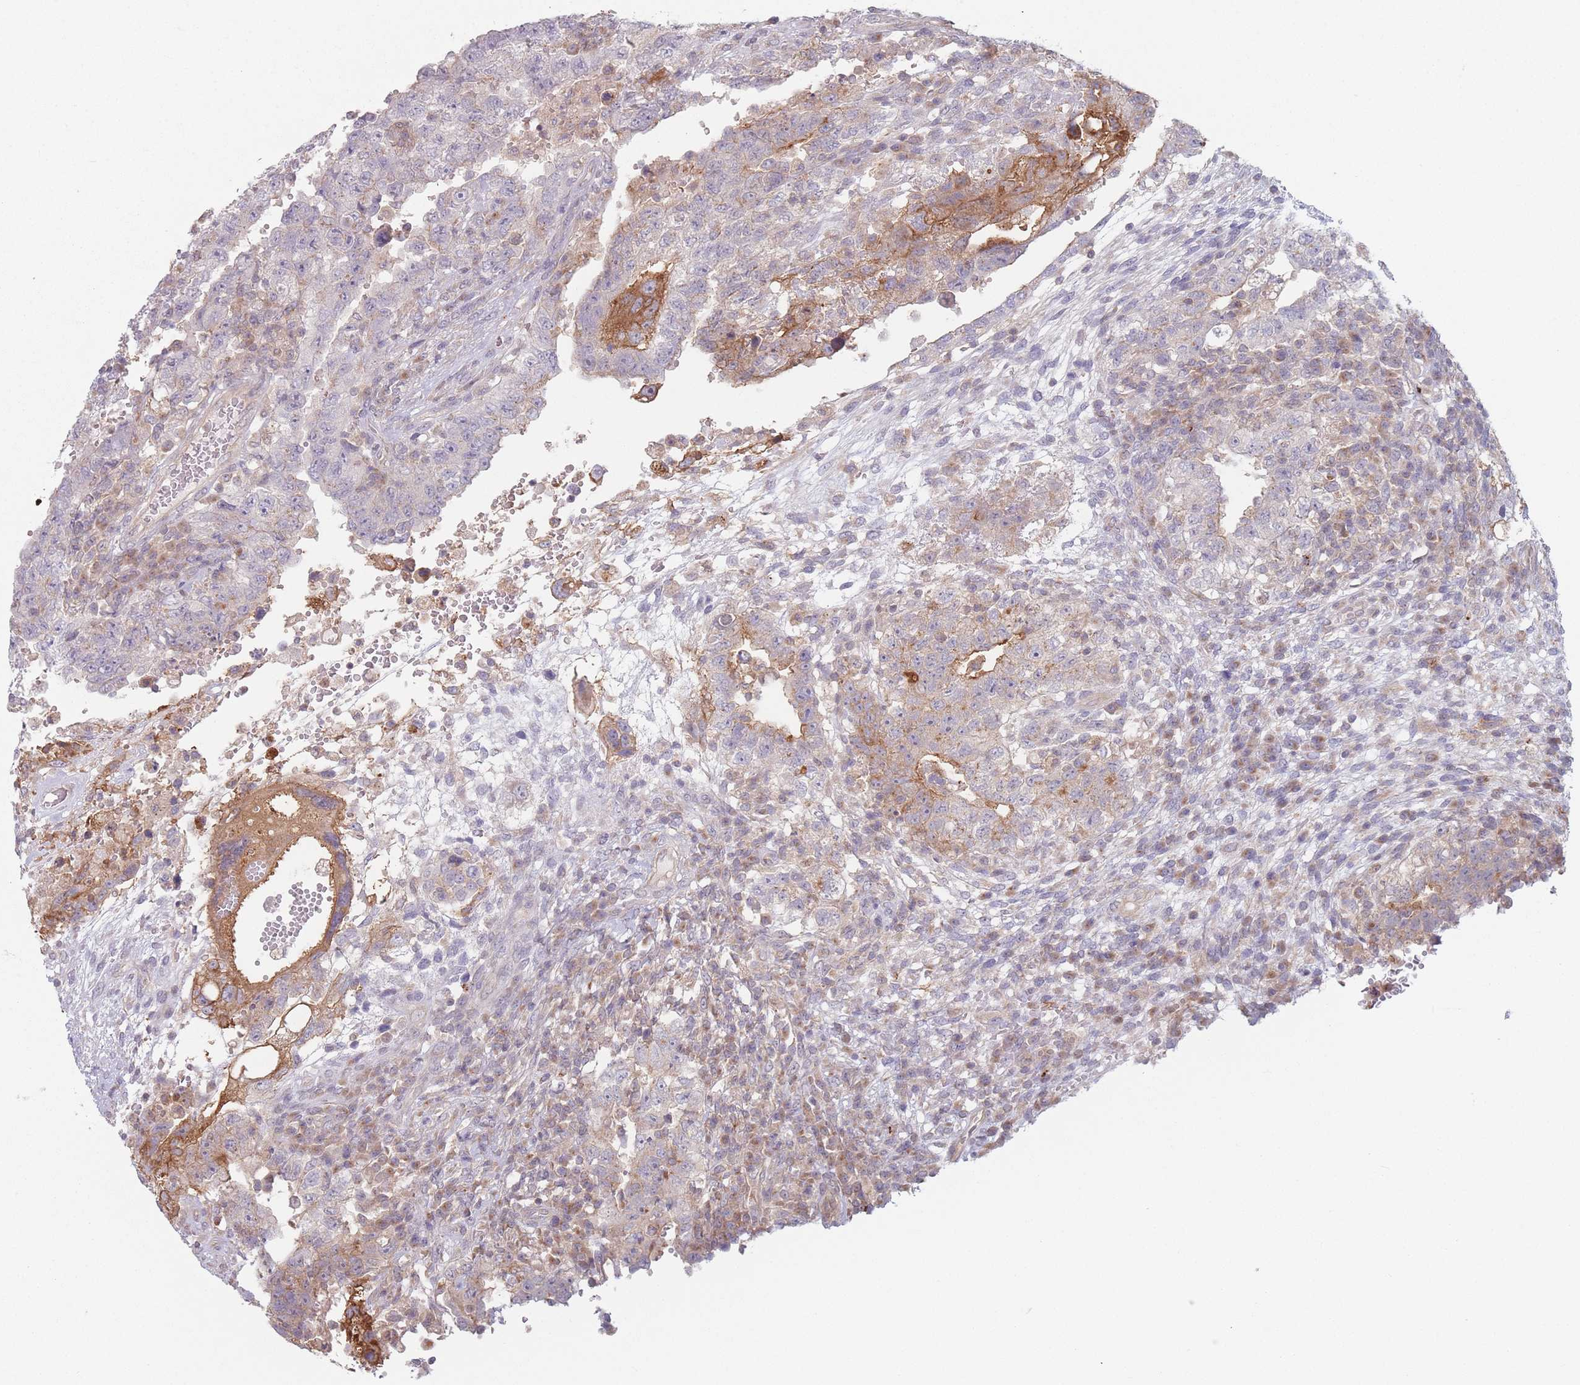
{"staining": {"intensity": "moderate", "quantity": "<25%", "location": "cytoplasmic/membranous"}, "tissue": "testis cancer", "cell_type": "Tumor cells", "image_type": "cancer", "snomed": [{"axis": "morphology", "description": "Carcinoma, Embryonal, NOS"}, {"axis": "topography", "description": "Testis"}], "caption": "The photomicrograph demonstrates a brown stain indicating the presence of a protein in the cytoplasmic/membranous of tumor cells in testis cancer (embryonal carcinoma).", "gene": "PPM1A", "patient": {"sex": "male", "age": 26}}